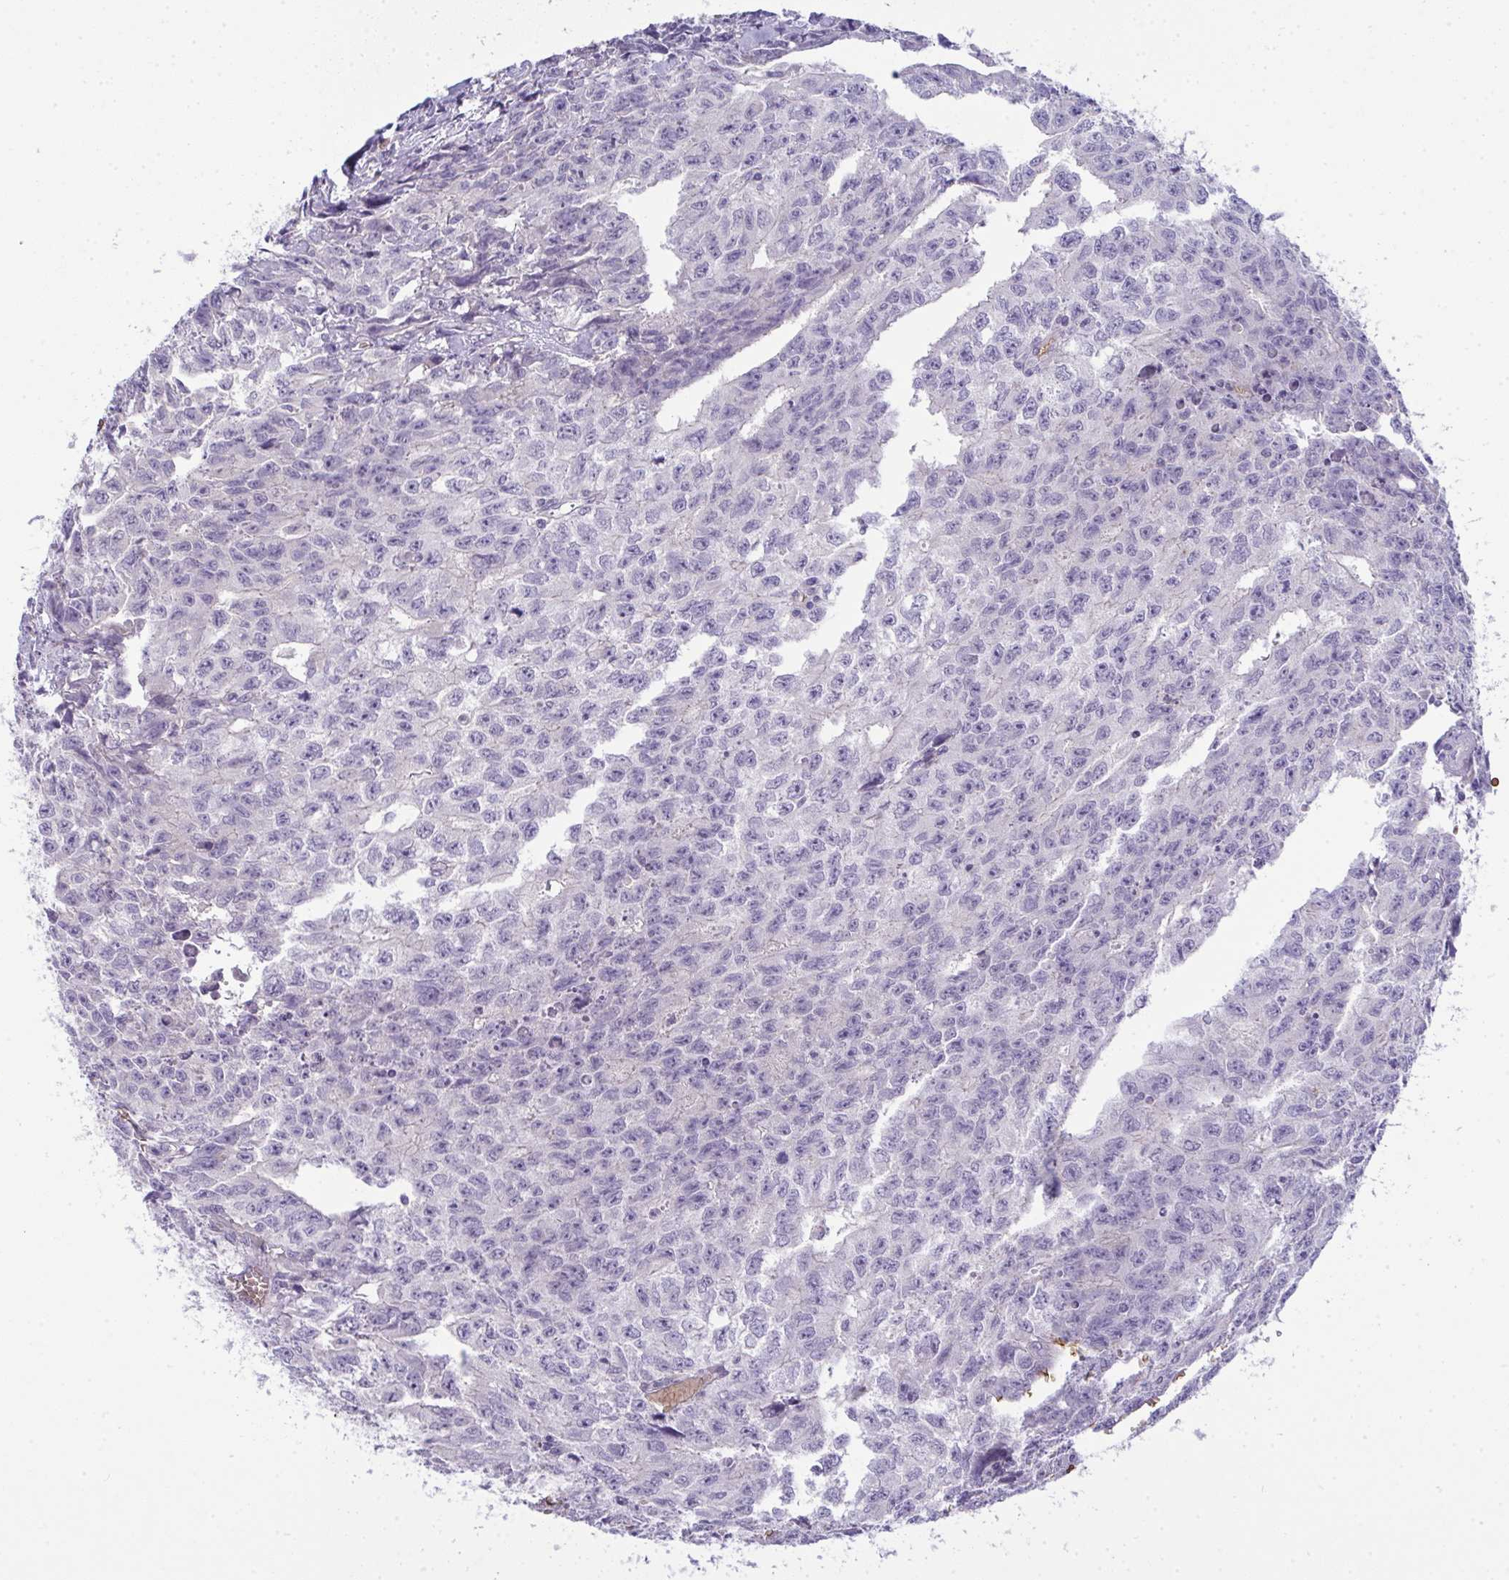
{"staining": {"intensity": "negative", "quantity": "none", "location": "none"}, "tissue": "testis cancer", "cell_type": "Tumor cells", "image_type": "cancer", "snomed": [{"axis": "morphology", "description": "Carcinoma, Embryonal, NOS"}, {"axis": "morphology", "description": "Teratoma, malignant, NOS"}, {"axis": "topography", "description": "Testis"}], "caption": "The micrograph demonstrates no staining of tumor cells in teratoma (malignant) (testis).", "gene": "SPTB", "patient": {"sex": "male", "age": 24}}